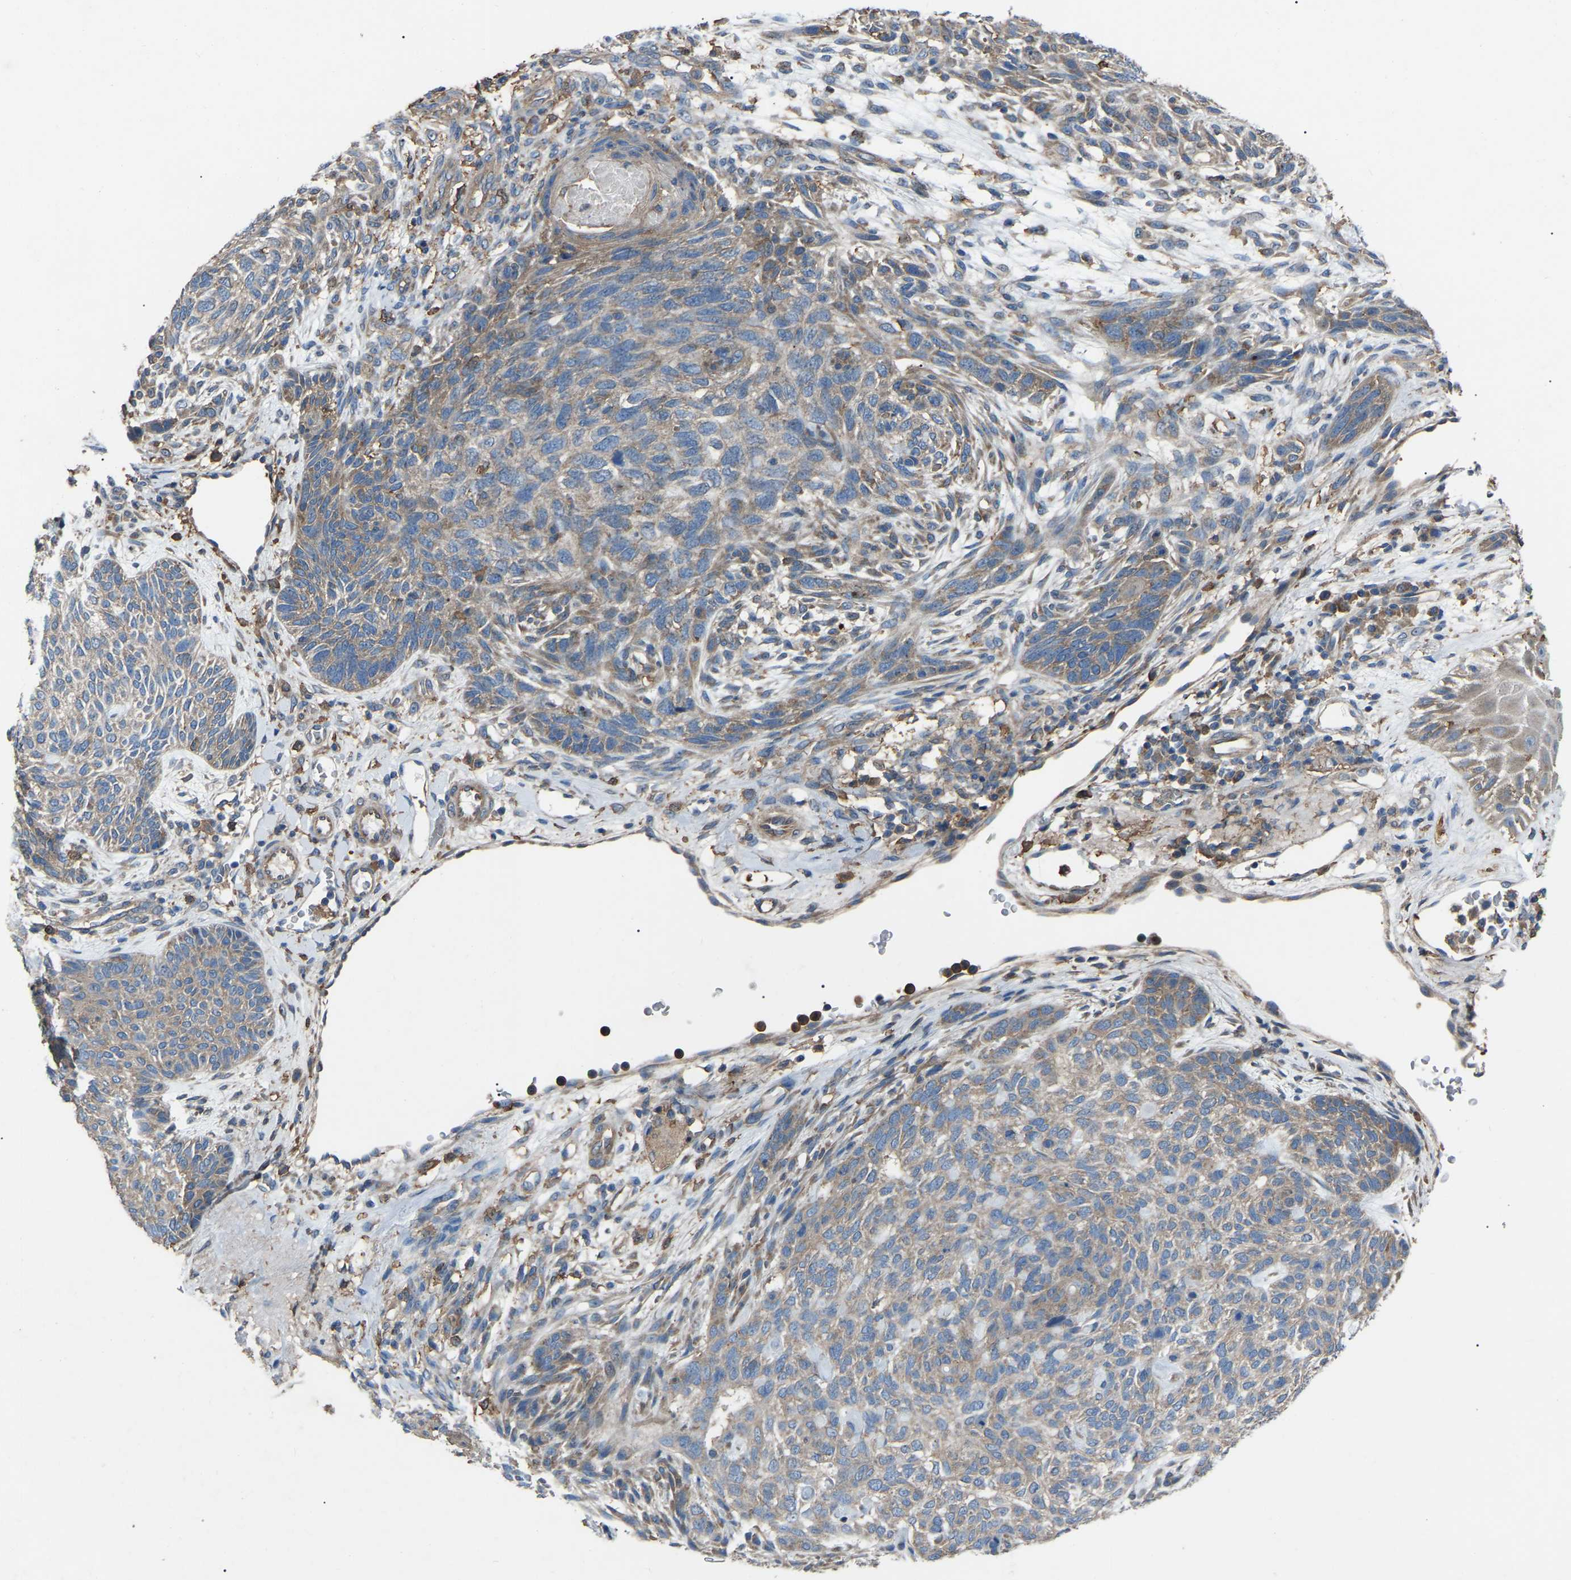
{"staining": {"intensity": "moderate", "quantity": "25%-75%", "location": "cytoplasmic/membranous"}, "tissue": "skin cancer", "cell_type": "Tumor cells", "image_type": "cancer", "snomed": [{"axis": "morphology", "description": "Basal cell carcinoma"}, {"axis": "topography", "description": "Skin"}], "caption": "About 25%-75% of tumor cells in human skin cancer (basal cell carcinoma) show moderate cytoplasmic/membranous protein expression as visualized by brown immunohistochemical staining.", "gene": "AIMP1", "patient": {"sex": "male", "age": 55}}